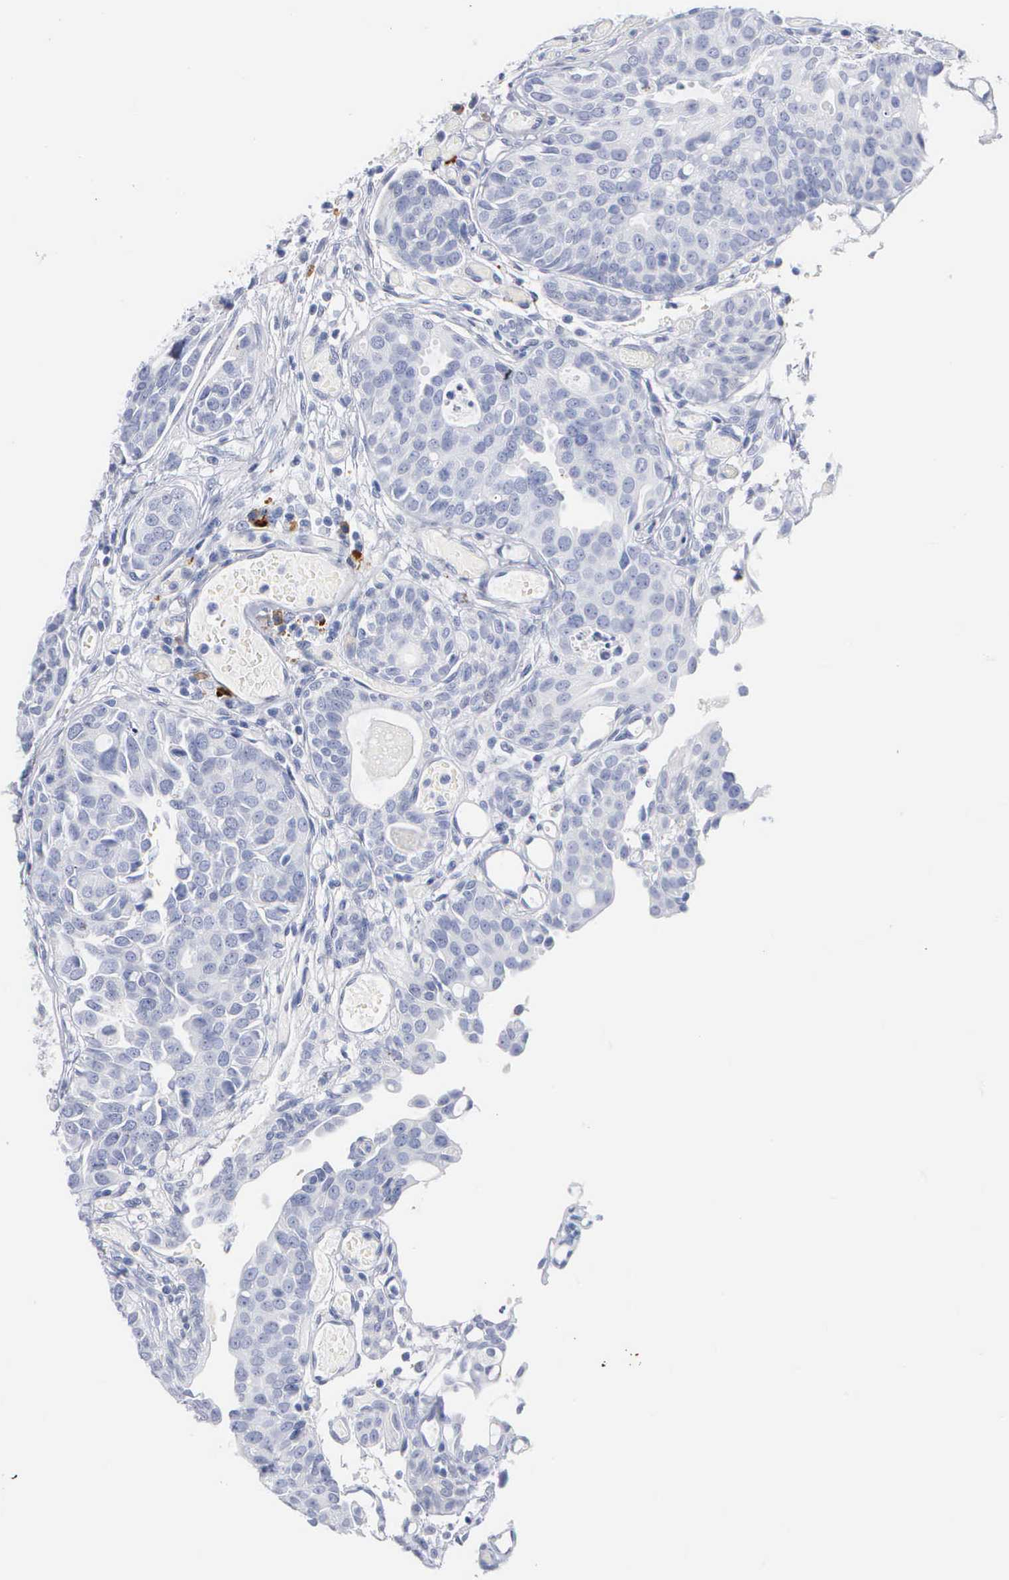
{"staining": {"intensity": "negative", "quantity": "none", "location": "none"}, "tissue": "urothelial cancer", "cell_type": "Tumor cells", "image_type": "cancer", "snomed": [{"axis": "morphology", "description": "Urothelial carcinoma, High grade"}, {"axis": "topography", "description": "Urinary bladder"}], "caption": "IHC photomicrograph of urothelial cancer stained for a protein (brown), which exhibits no positivity in tumor cells. (Immunohistochemistry (ihc), brightfield microscopy, high magnification).", "gene": "ASPHD2", "patient": {"sex": "male", "age": 78}}